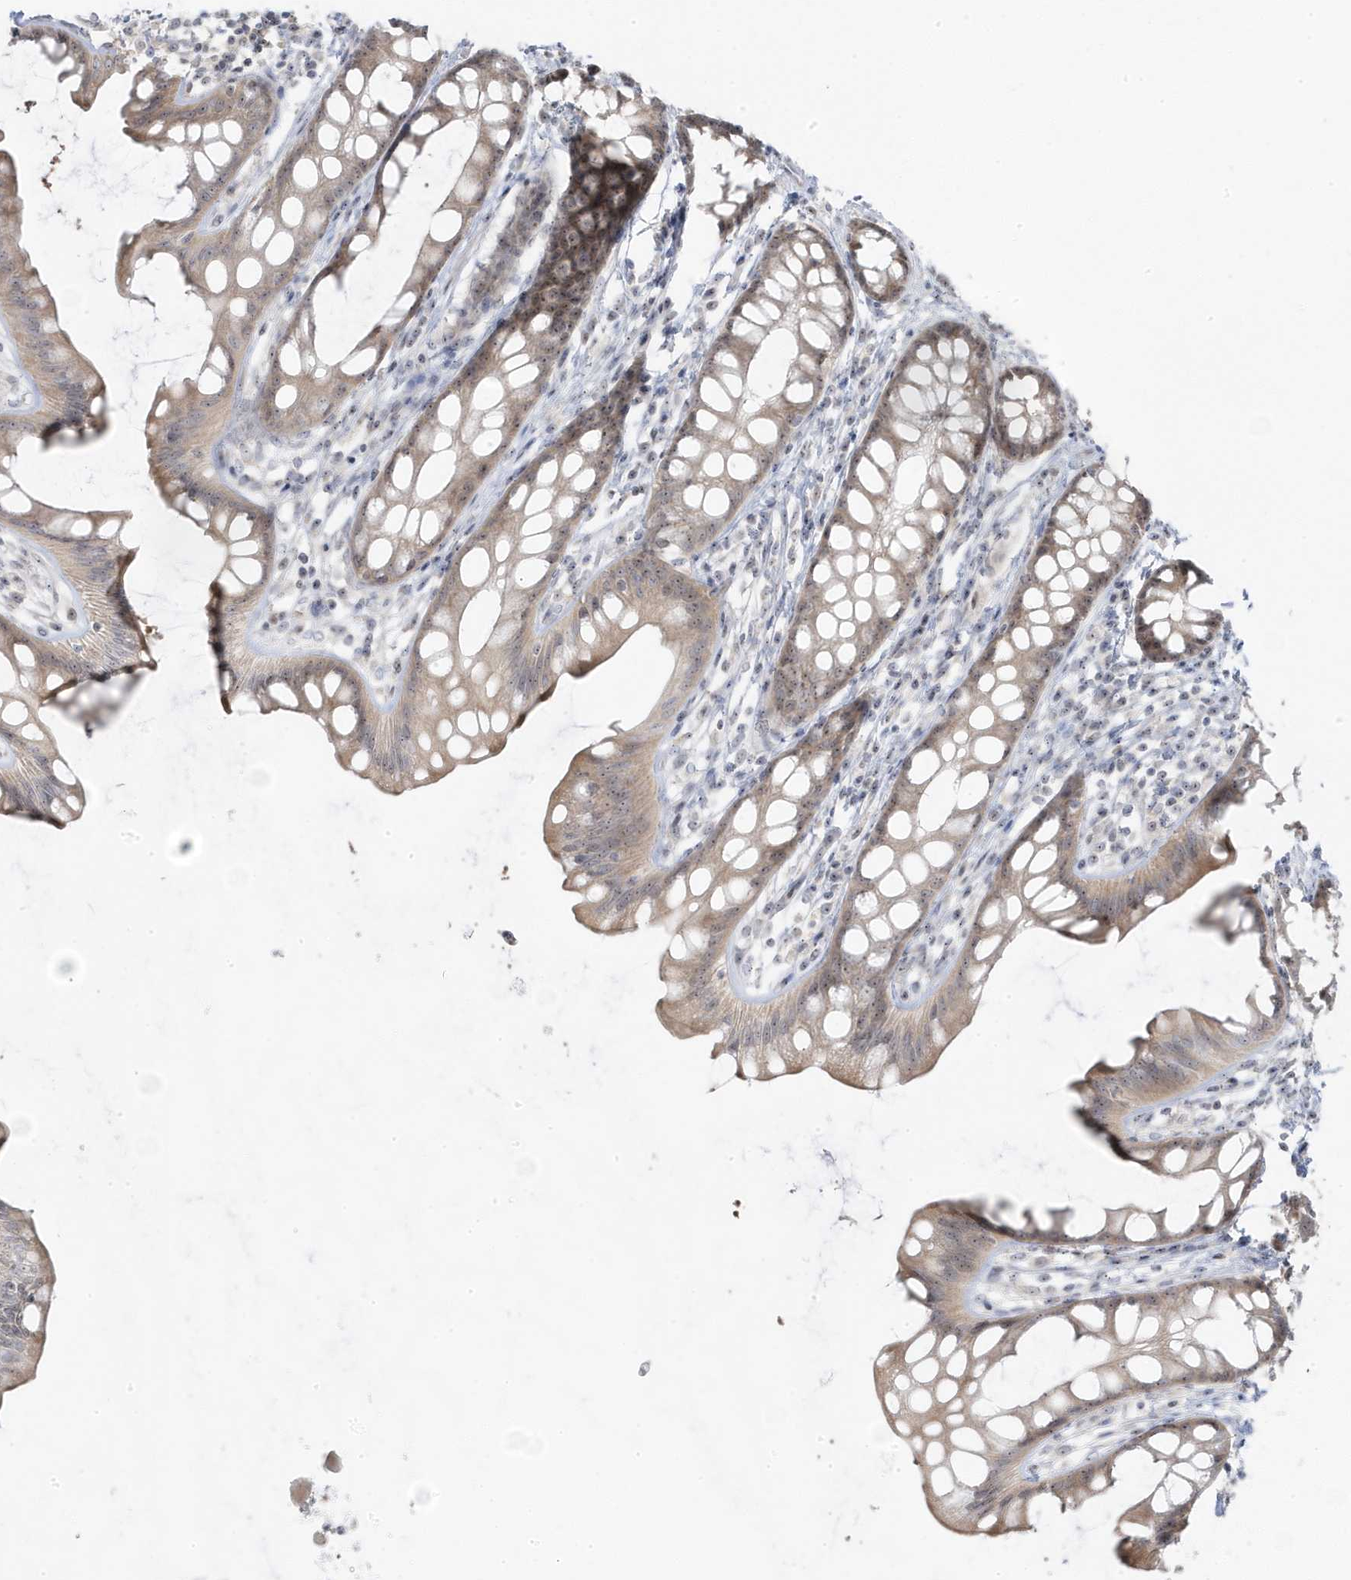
{"staining": {"intensity": "weak", "quantity": ">75%", "location": "cytoplasmic/membranous"}, "tissue": "rectum", "cell_type": "Glandular cells", "image_type": "normal", "snomed": [{"axis": "morphology", "description": "Normal tissue, NOS"}, {"axis": "topography", "description": "Rectum"}], "caption": "Protein analysis of benign rectum shows weak cytoplasmic/membranous staining in about >75% of glandular cells.", "gene": "TSEN15", "patient": {"sex": "female", "age": 65}}